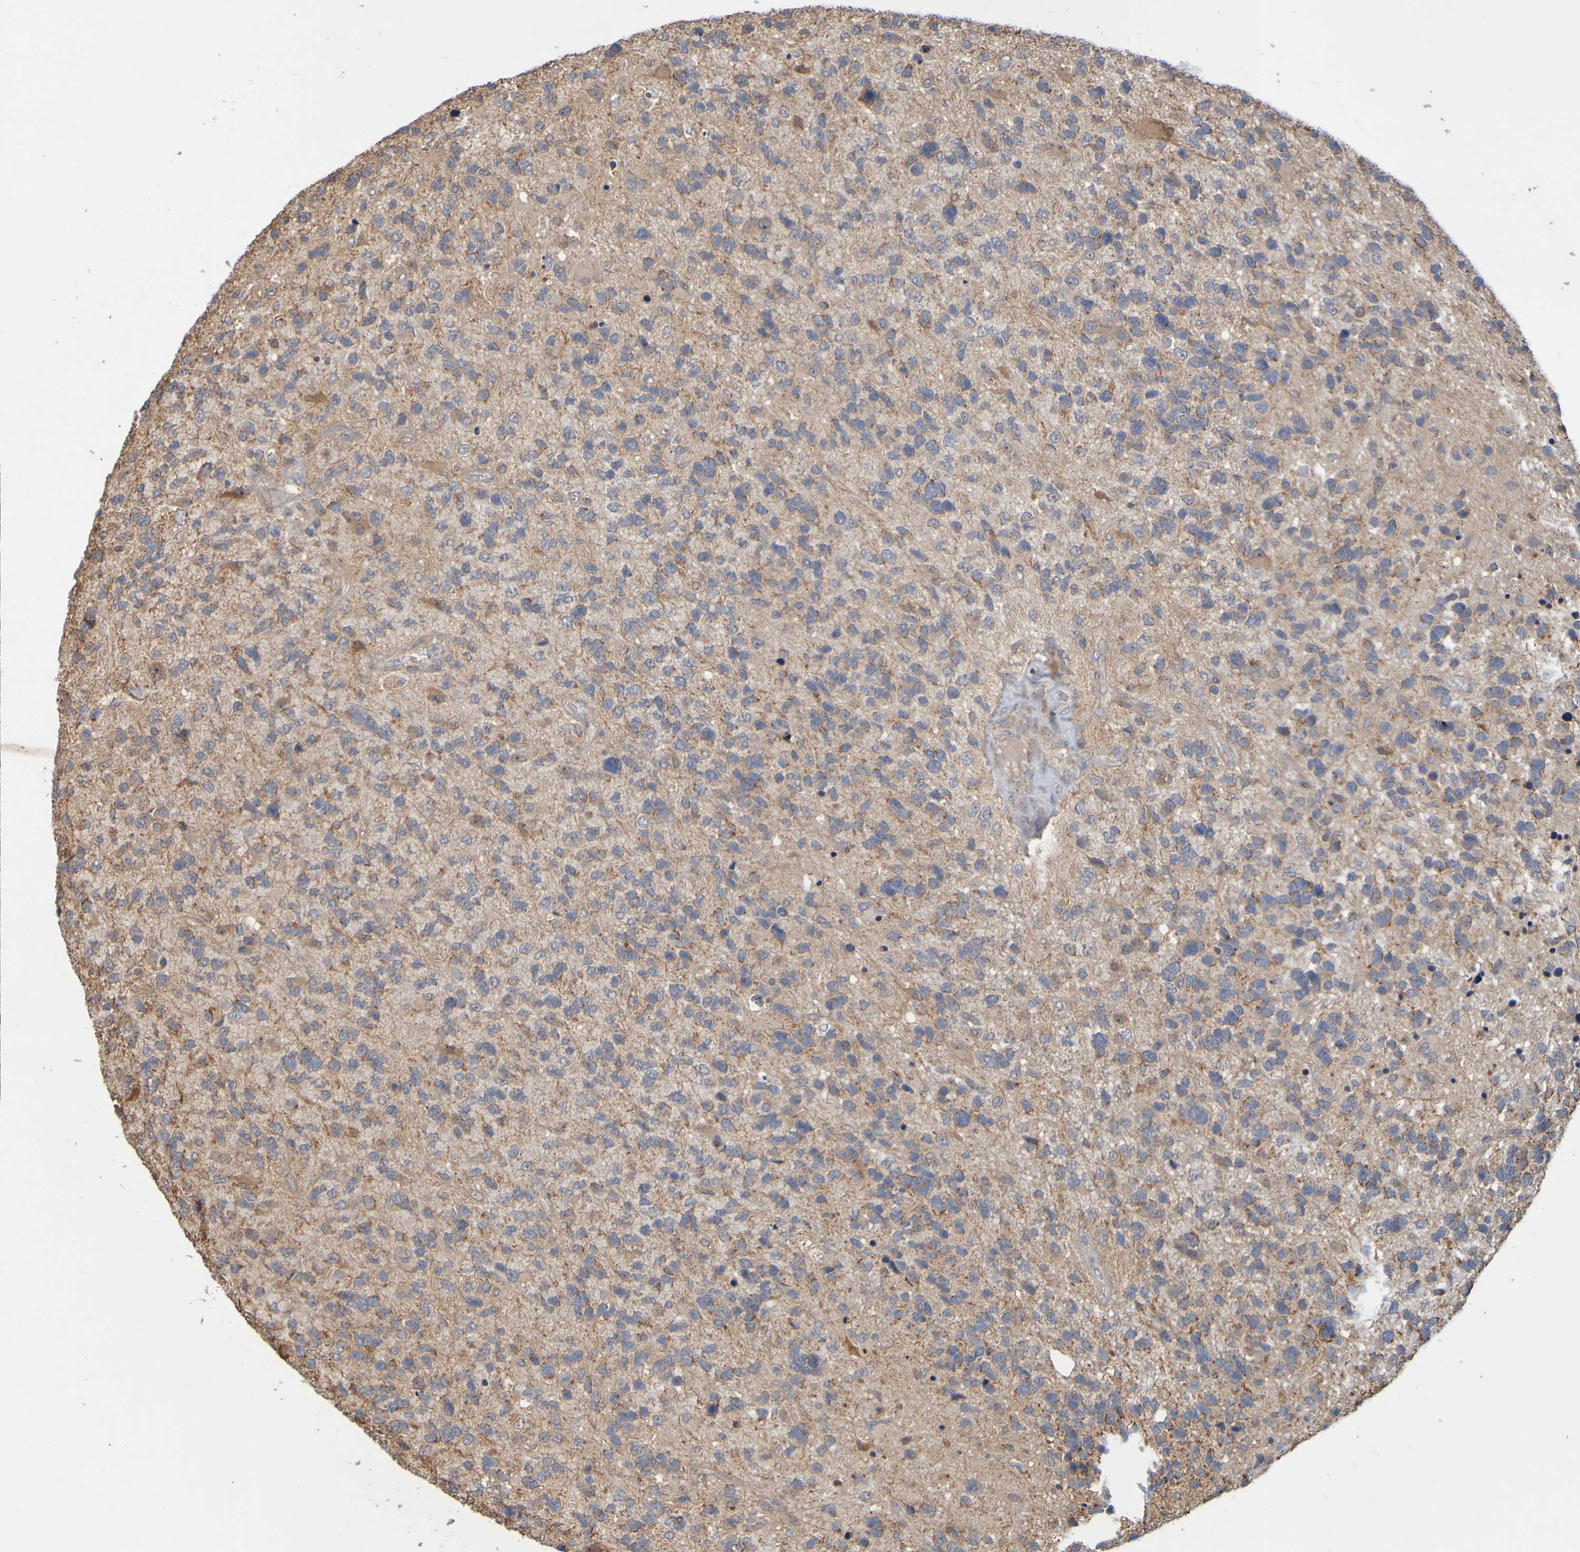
{"staining": {"intensity": "moderate", "quantity": ">75%", "location": "cytoplasmic/membranous"}, "tissue": "glioma", "cell_type": "Tumor cells", "image_type": "cancer", "snomed": [{"axis": "morphology", "description": "Glioma, malignant, High grade"}, {"axis": "topography", "description": "Brain"}], "caption": "Protein staining of glioma tissue displays moderate cytoplasmic/membranous expression in approximately >75% of tumor cells. (IHC, brightfield microscopy, high magnification).", "gene": "TMBIM1", "patient": {"sex": "female", "age": 58}}